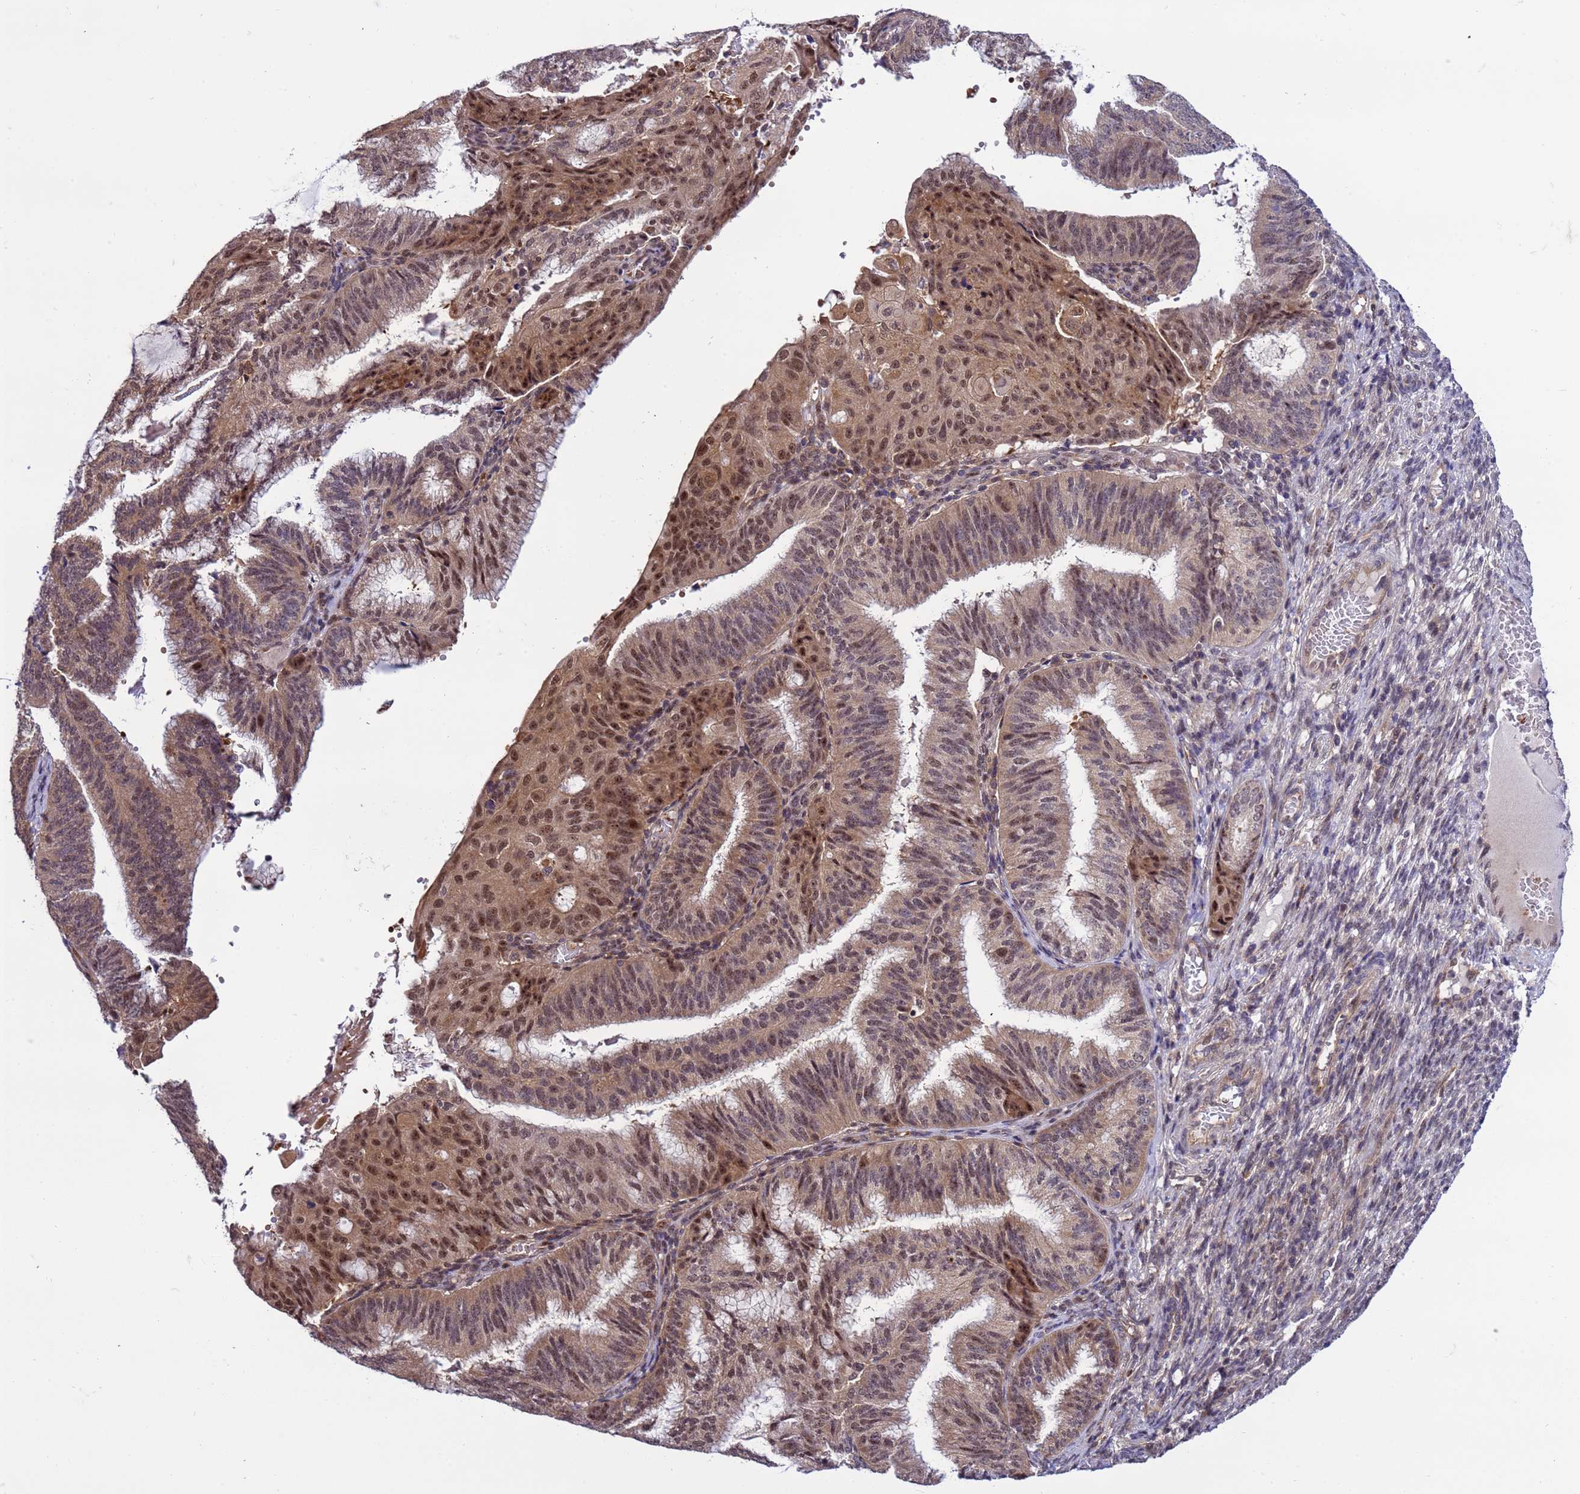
{"staining": {"intensity": "moderate", "quantity": "25%-75%", "location": "nuclear"}, "tissue": "endometrial cancer", "cell_type": "Tumor cells", "image_type": "cancer", "snomed": [{"axis": "morphology", "description": "Adenocarcinoma, NOS"}, {"axis": "topography", "description": "Endometrium"}], "caption": "This is an image of immunohistochemistry (IHC) staining of adenocarcinoma (endometrial), which shows moderate expression in the nuclear of tumor cells.", "gene": "GEN1", "patient": {"sex": "female", "age": 49}}